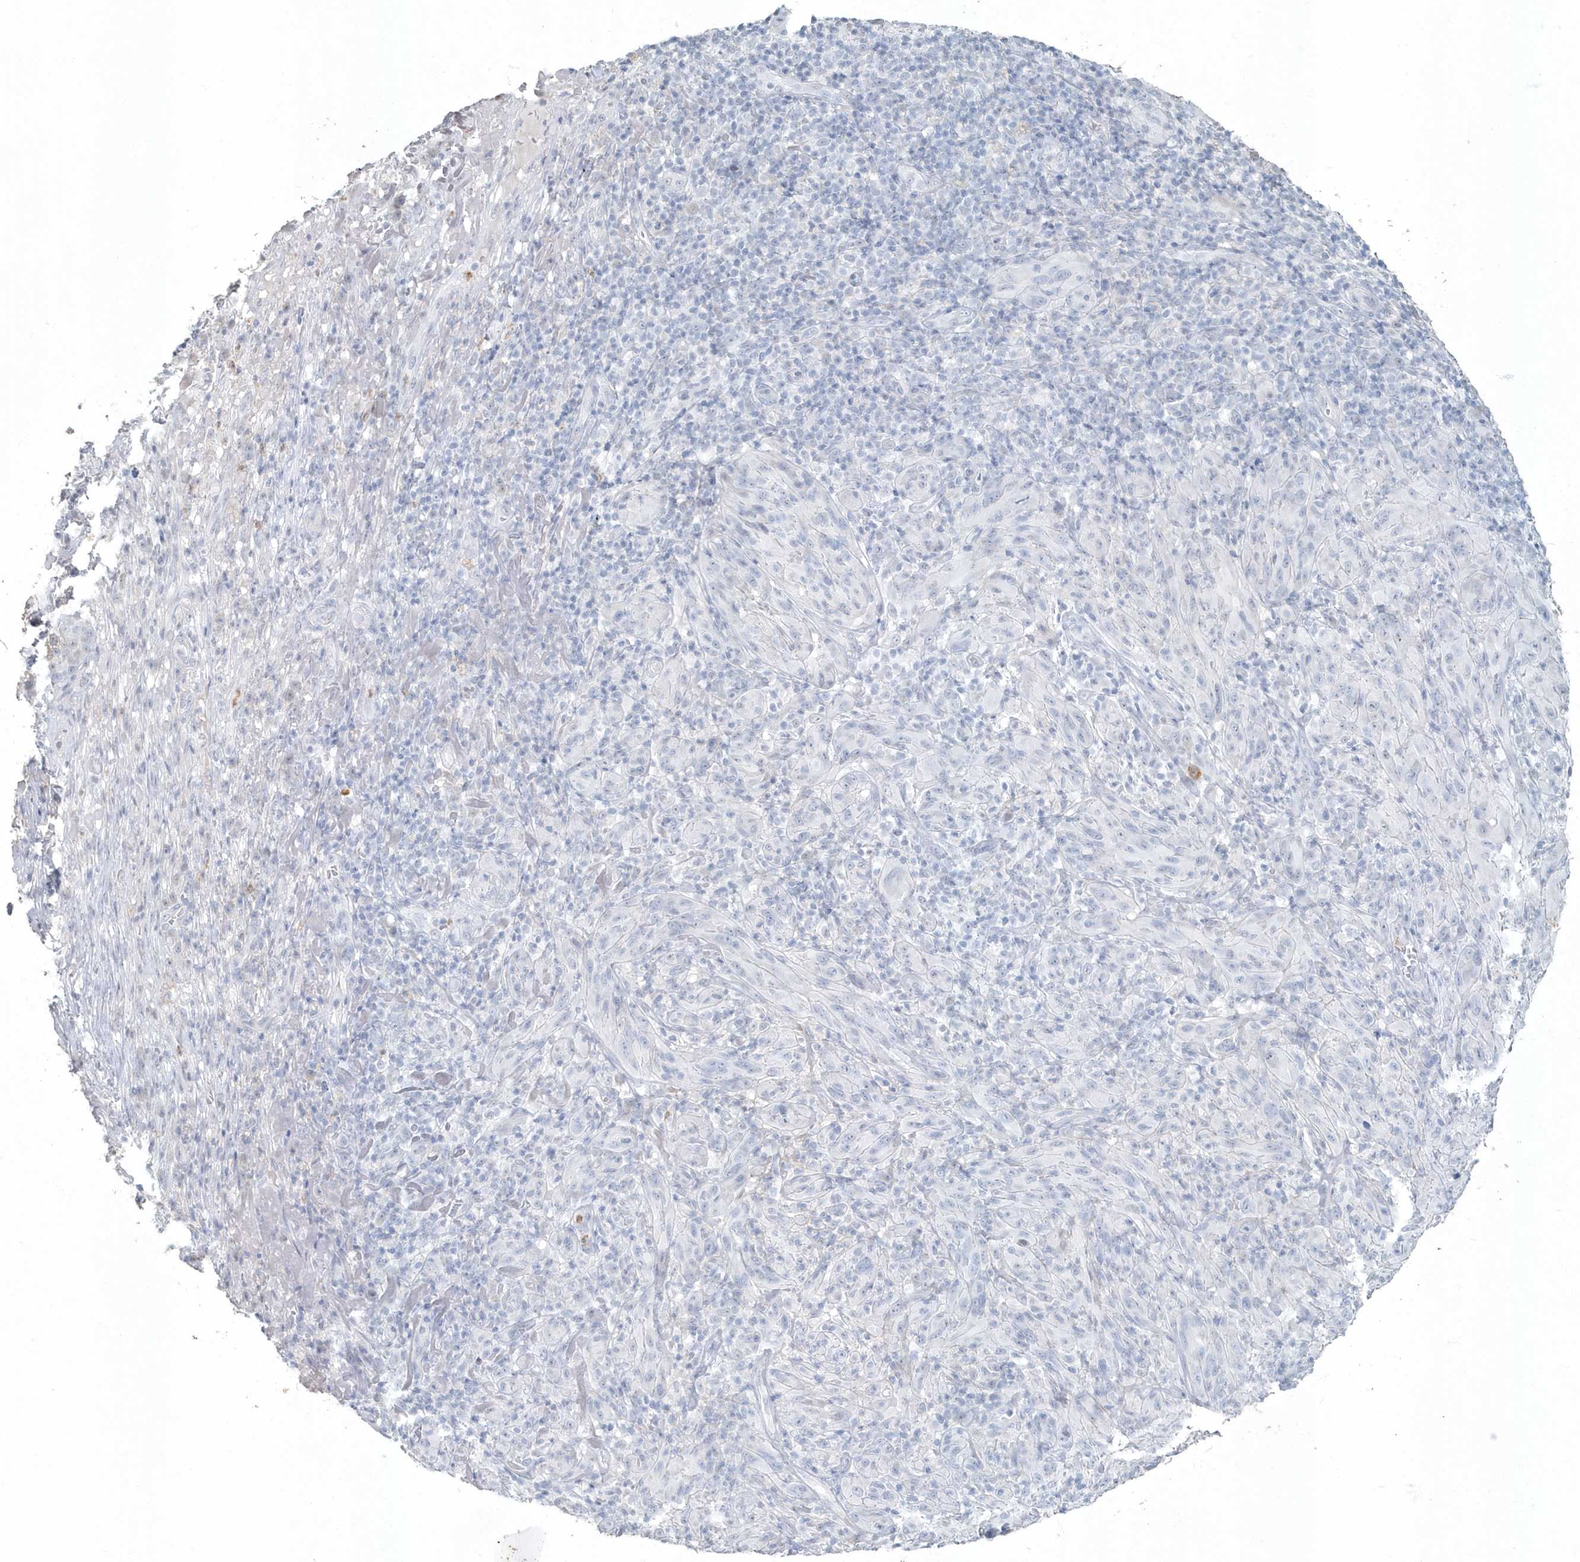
{"staining": {"intensity": "negative", "quantity": "none", "location": "none"}, "tissue": "melanoma", "cell_type": "Tumor cells", "image_type": "cancer", "snomed": [{"axis": "morphology", "description": "Malignant melanoma, NOS"}, {"axis": "topography", "description": "Skin of head"}], "caption": "High power microscopy image of an immunohistochemistry histopathology image of malignant melanoma, revealing no significant expression in tumor cells.", "gene": "MYOT", "patient": {"sex": "male", "age": 96}}